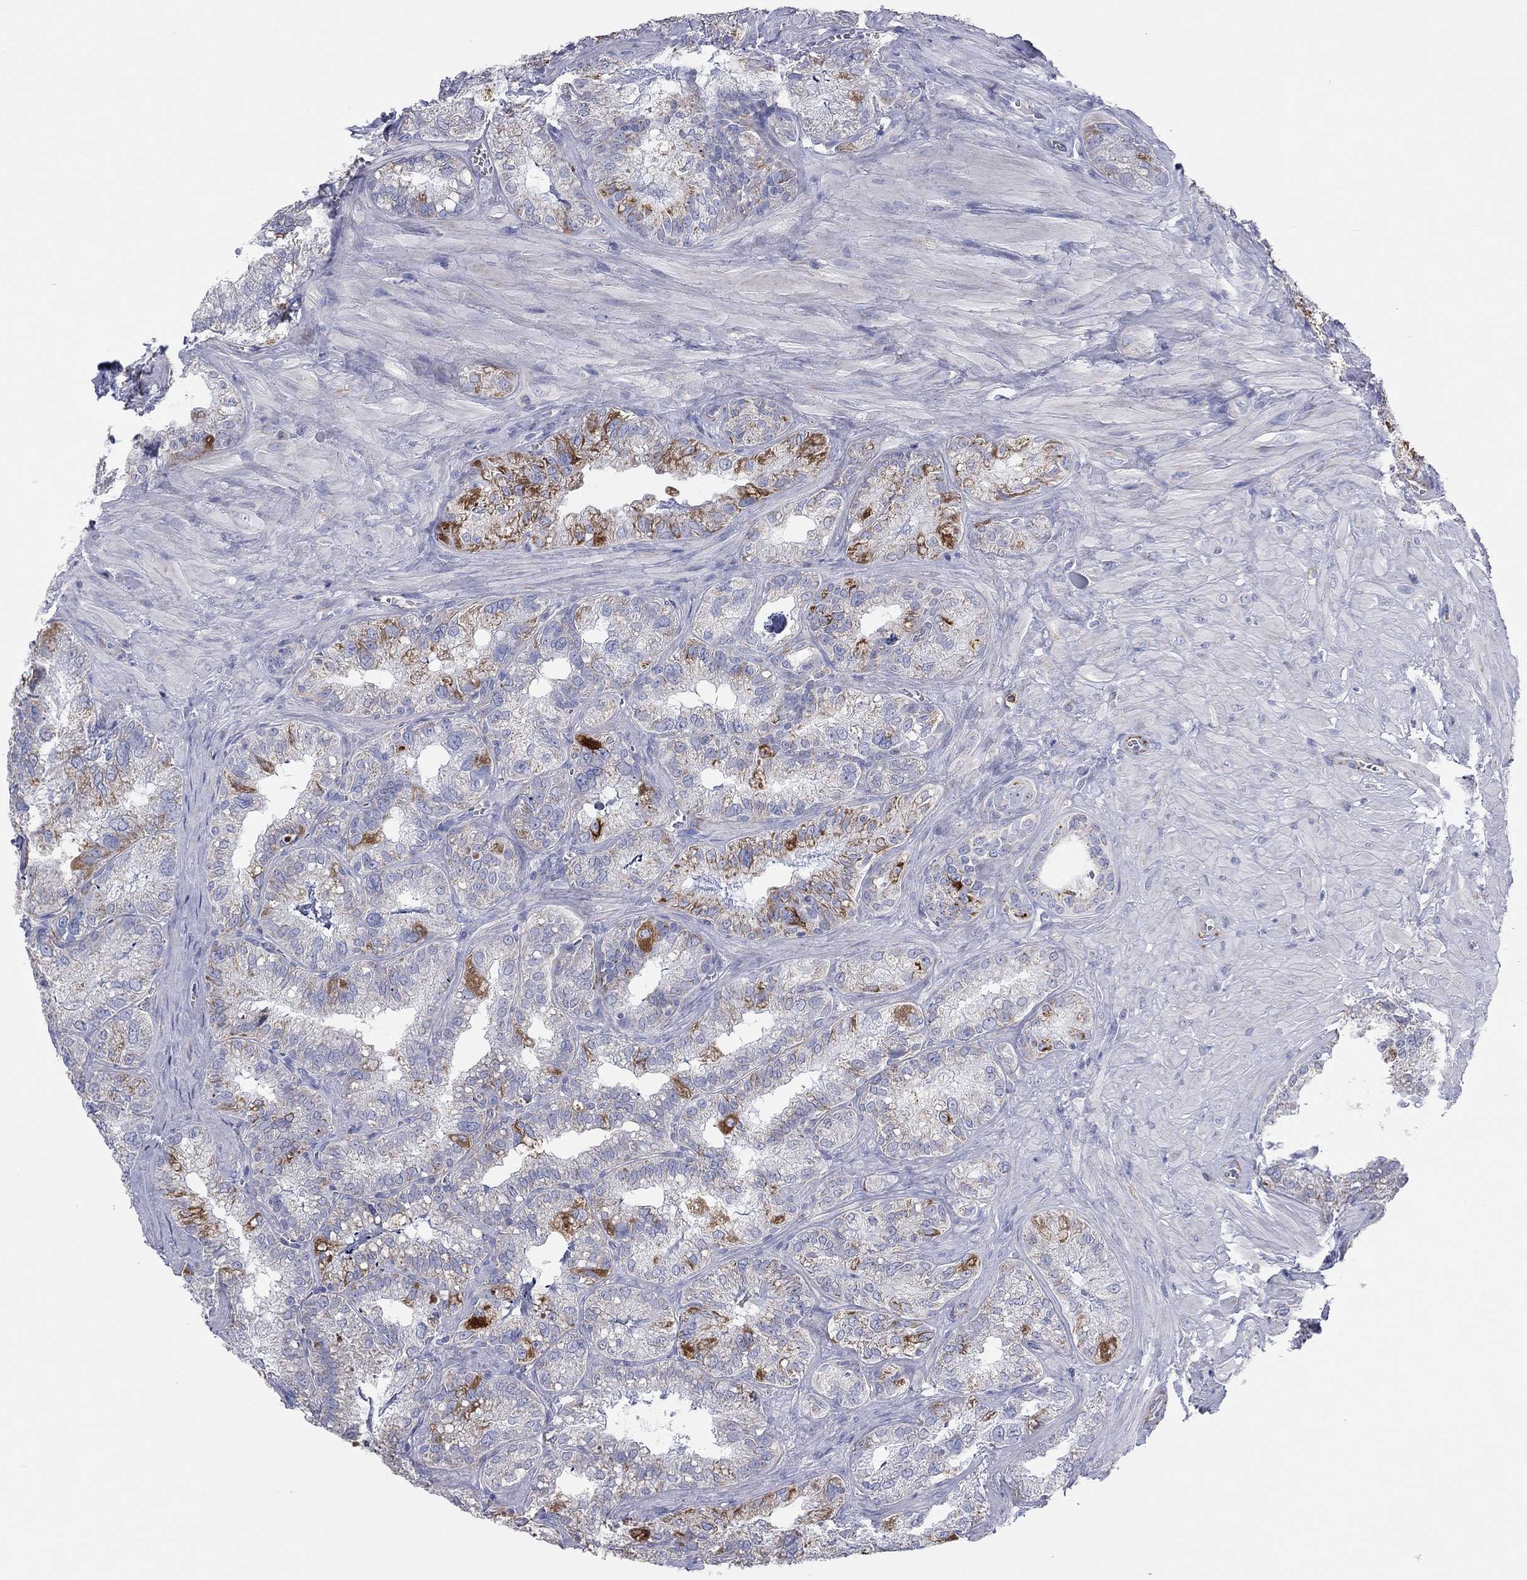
{"staining": {"intensity": "strong", "quantity": "<25%", "location": "cytoplasmic/membranous"}, "tissue": "seminal vesicle", "cell_type": "Glandular cells", "image_type": "normal", "snomed": [{"axis": "morphology", "description": "Normal tissue, NOS"}, {"axis": "topography", "description": "Seminal veicle"}], "caption": "Glandular cells show medium levels of strong cytoplasmic/membranous staining in about <25% of cells in unremarkable seminal vesicle.", "gene": "MGST3", "patient": {"sex": "male", "age": 57}}